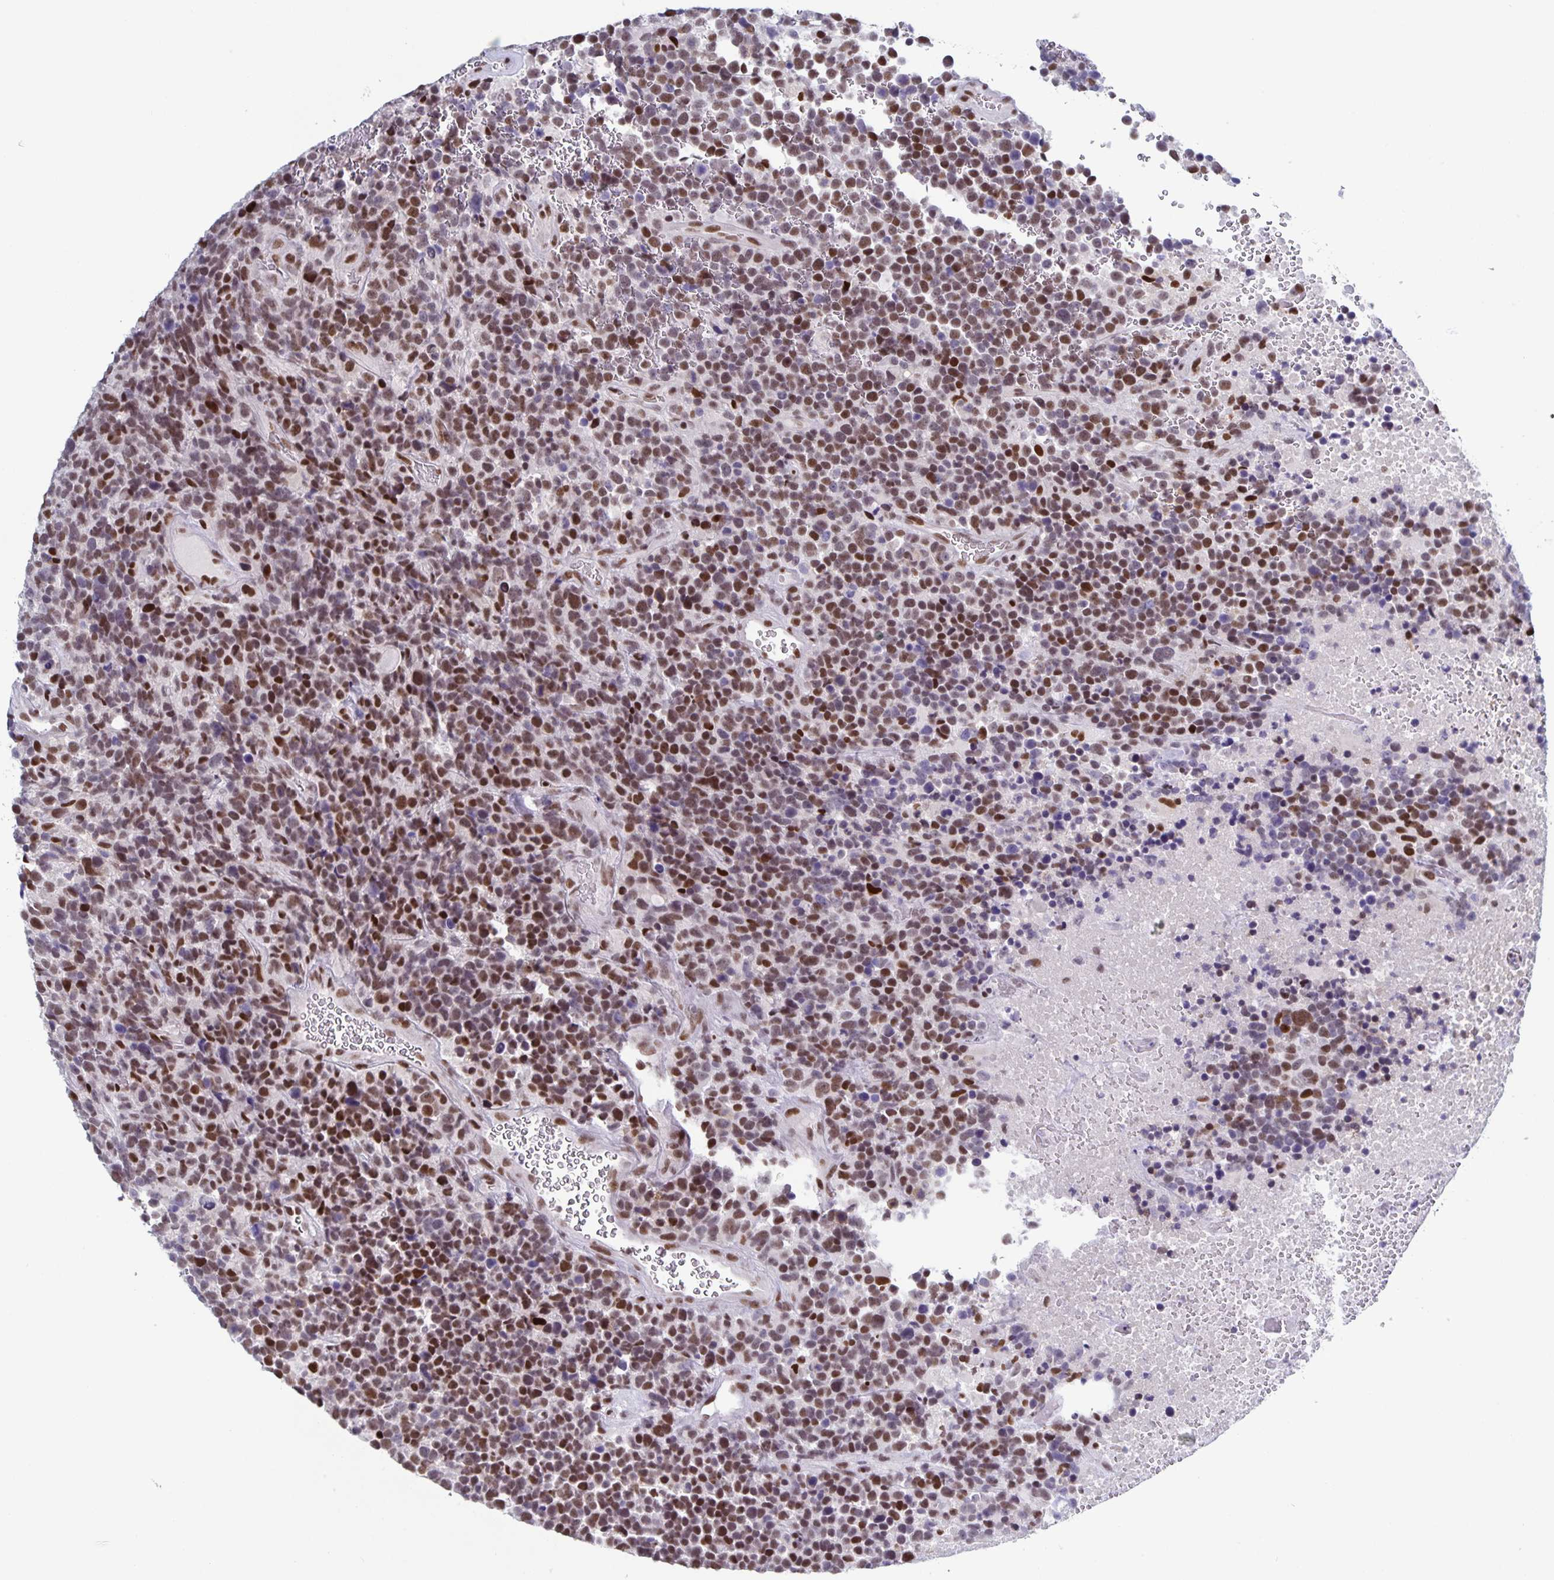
{"staining": {"intensity": "moderate", "quantity": ">75%", "location": "nuclear"}, "tissue": "glioma", "cell_type": "Tumor cells", "image_type": "cancer", "snomed": [{"axis": "morphology", "description": "Glioma, malignant, High grade"}, {"axis": "topography", "description": "Brain"}], "caption": "High-grade glioma (malignant) tissue demonstrates moderate nuclear expression in approximately >75% of tumor cells (brown staining indicates protein expression, while blue staining denotes nuclei).", "gene": "JUND", "patient": {"sex": "male", "age": 33}}